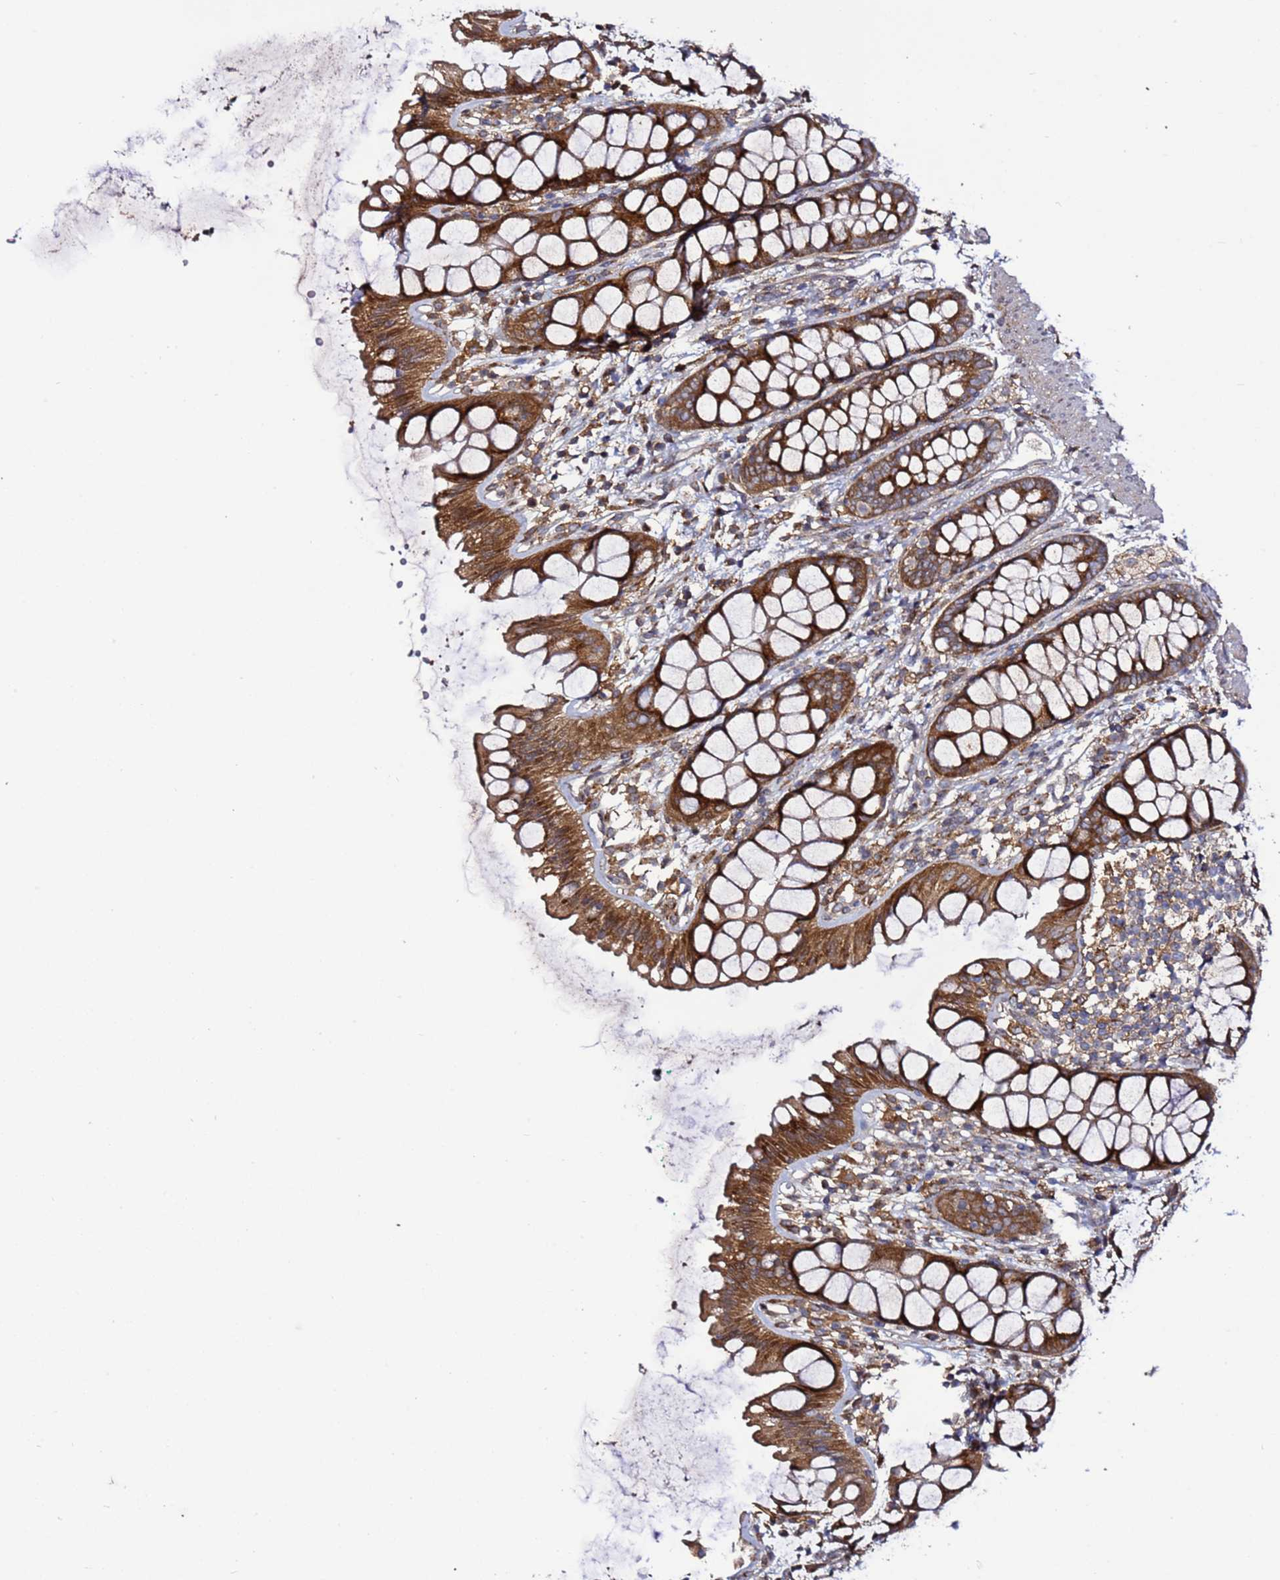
{"staining": {"intensity": "strong", "quantity": ">75%", "location": "cytoplasmic/membranous"}, "tissue": "rectum", "cell_type": "Glandular cells", "image_type": "normal", "snomed": [{"axis": "morphology", "description": "Normal tissue, NOS"}, {"axis": "topography", "description": "Rectum"}], "caption": "IHC micrograph of normal rectum: human rectum stained using immunohistochemistry reveals high levels of strong protein expression localized specifically in the cytoplasmic/membranous of glandular cells, appearing as a cytoplasmic/membranous brown color.", "gene": "TMEM176B", "patient": {"sex": "female", "age": 65}}